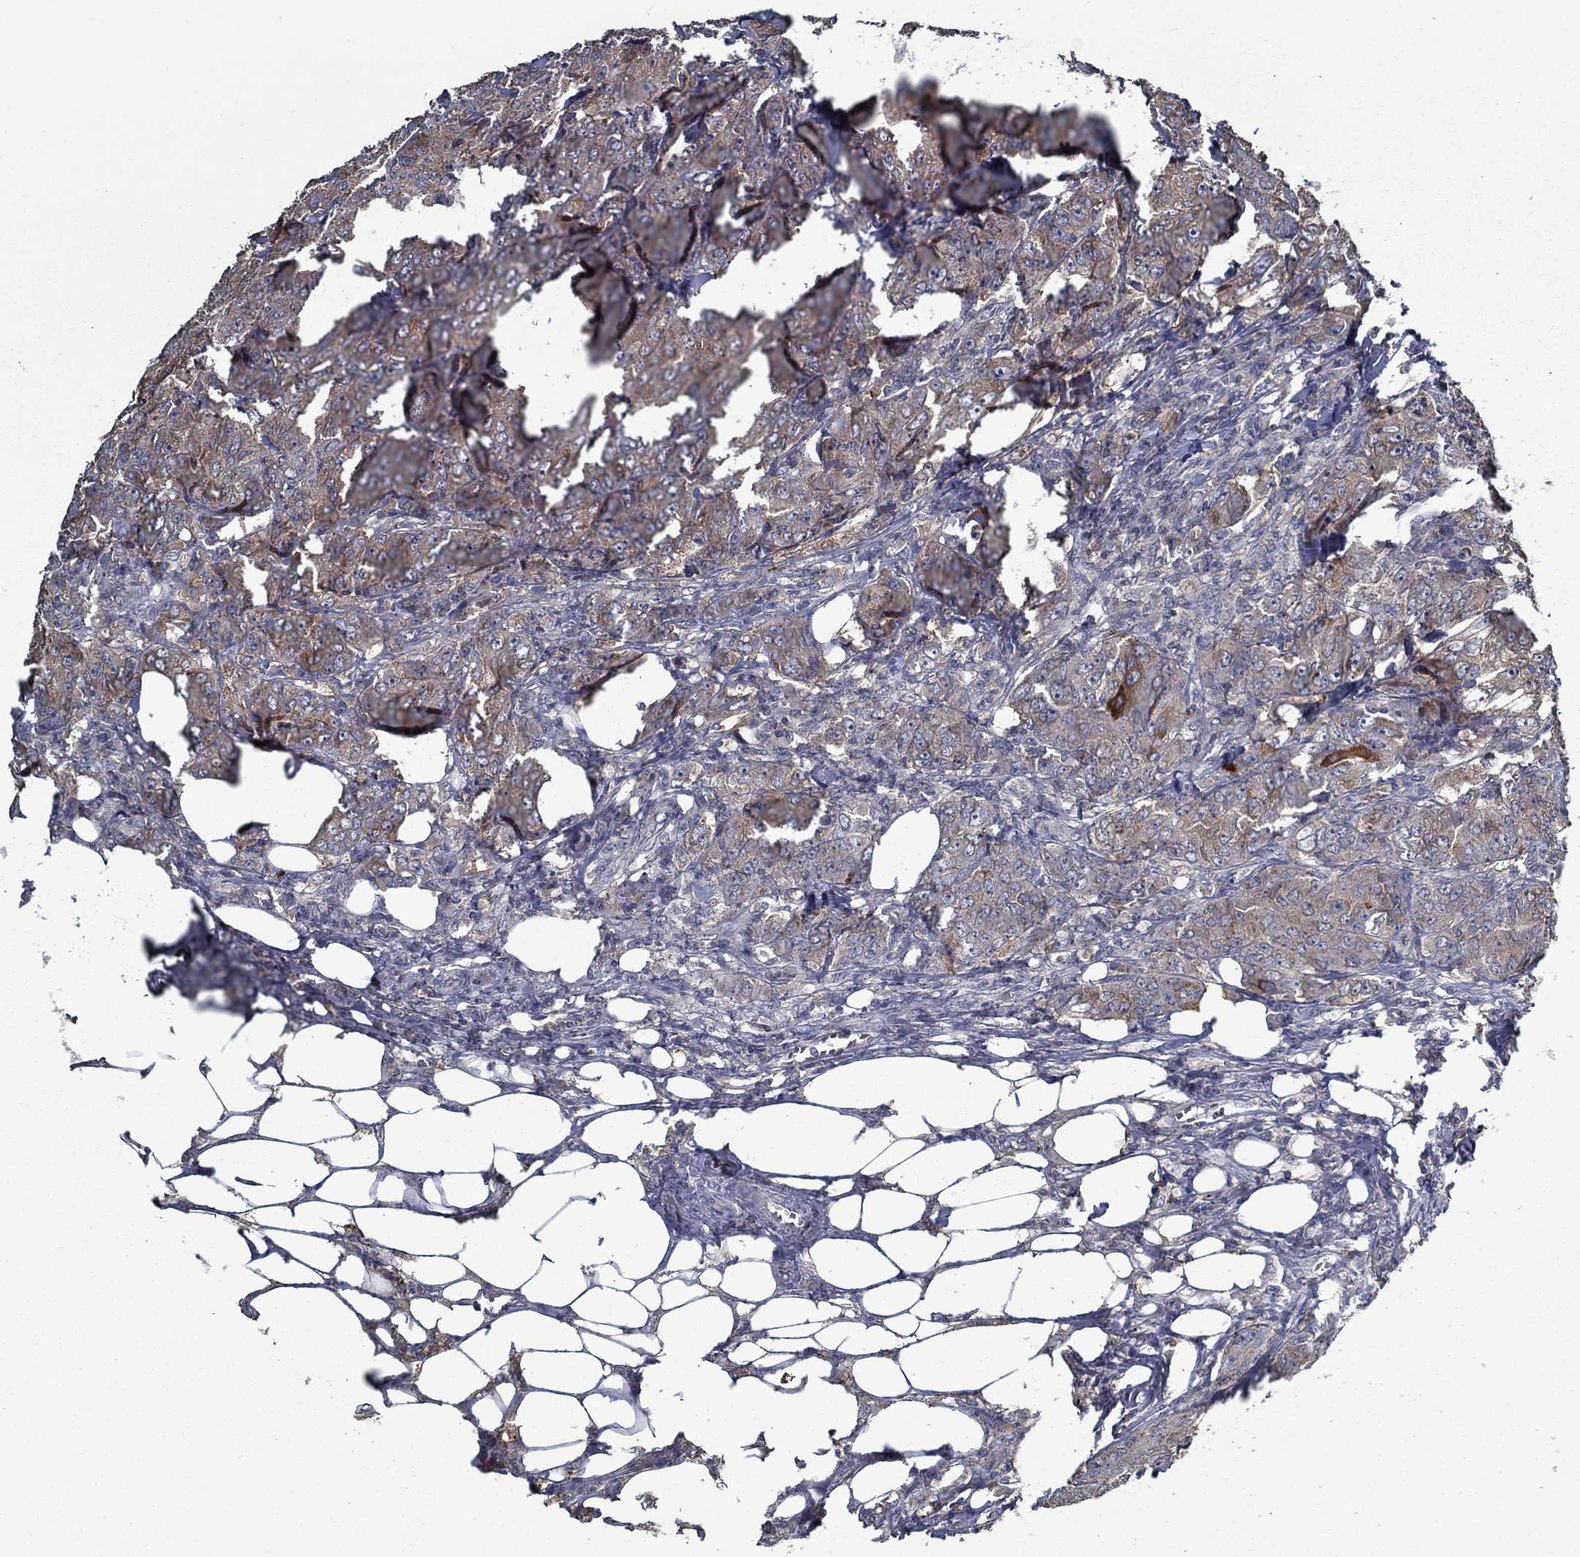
{"staining": {"intensity": "strong", "quantity": "<25%", "location": "cytoplasmic/membranous"}, "tissue": "breast cancer", "cell_type": "Tumor cells", "image_type": "cancer", "snomed": [{"axis": "morphology", "description": "Duct carcinoma"}, {"axis": "topography", "description": "Breast"}], "caption": "Immunohistochemical staining of human breast cancer displays strong cytoplasmic/membranous protein expression in about <25% of tumor cells.", "gene": "SLC44A1", "patient": {"sex": "female", "age": 43}}